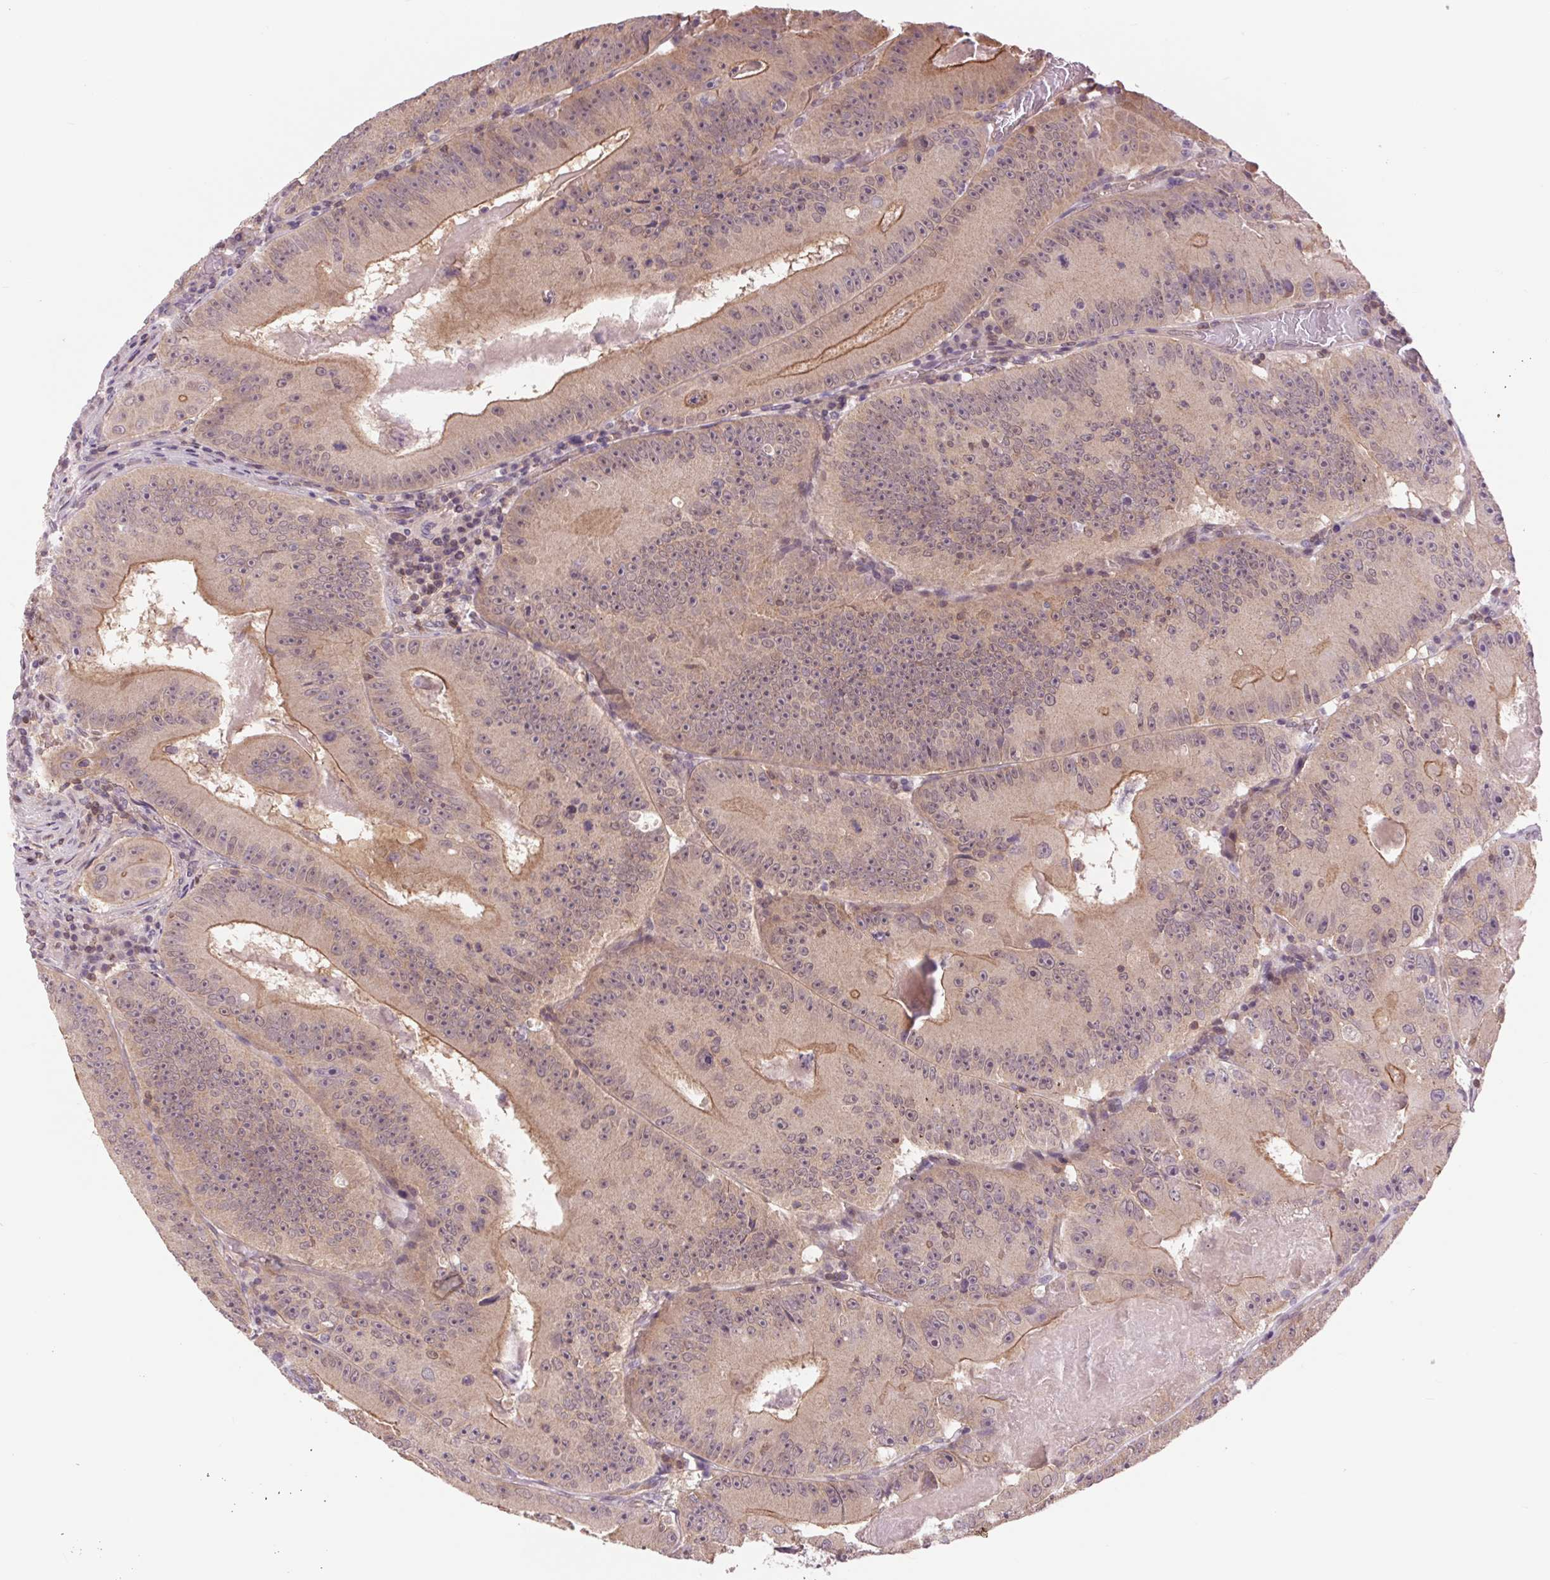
{"staining": {"intensity": "moderate", "quantity": "<25%", "location": "cytoplasmic/membranous"}, "tissue": "colorectal cancer", "cell_type": "Tumor cells", "image_type": "cancer", "snomed": [{"axis": "morphology", "description": "Adenocarcinoma, NOS"}, {"axis": "topography", "description": "Colon"}], "caption": "Immunohistochemistry (DAB (3,3'-diaminobenzidine)) staining of colorectal adenocarcinoma displays moderate cytoplasmic/membranous protein positivity in about <25% of tumor cells.", "gene": "SH3RF2", "patient": {"sex": "female", "age": 86}}